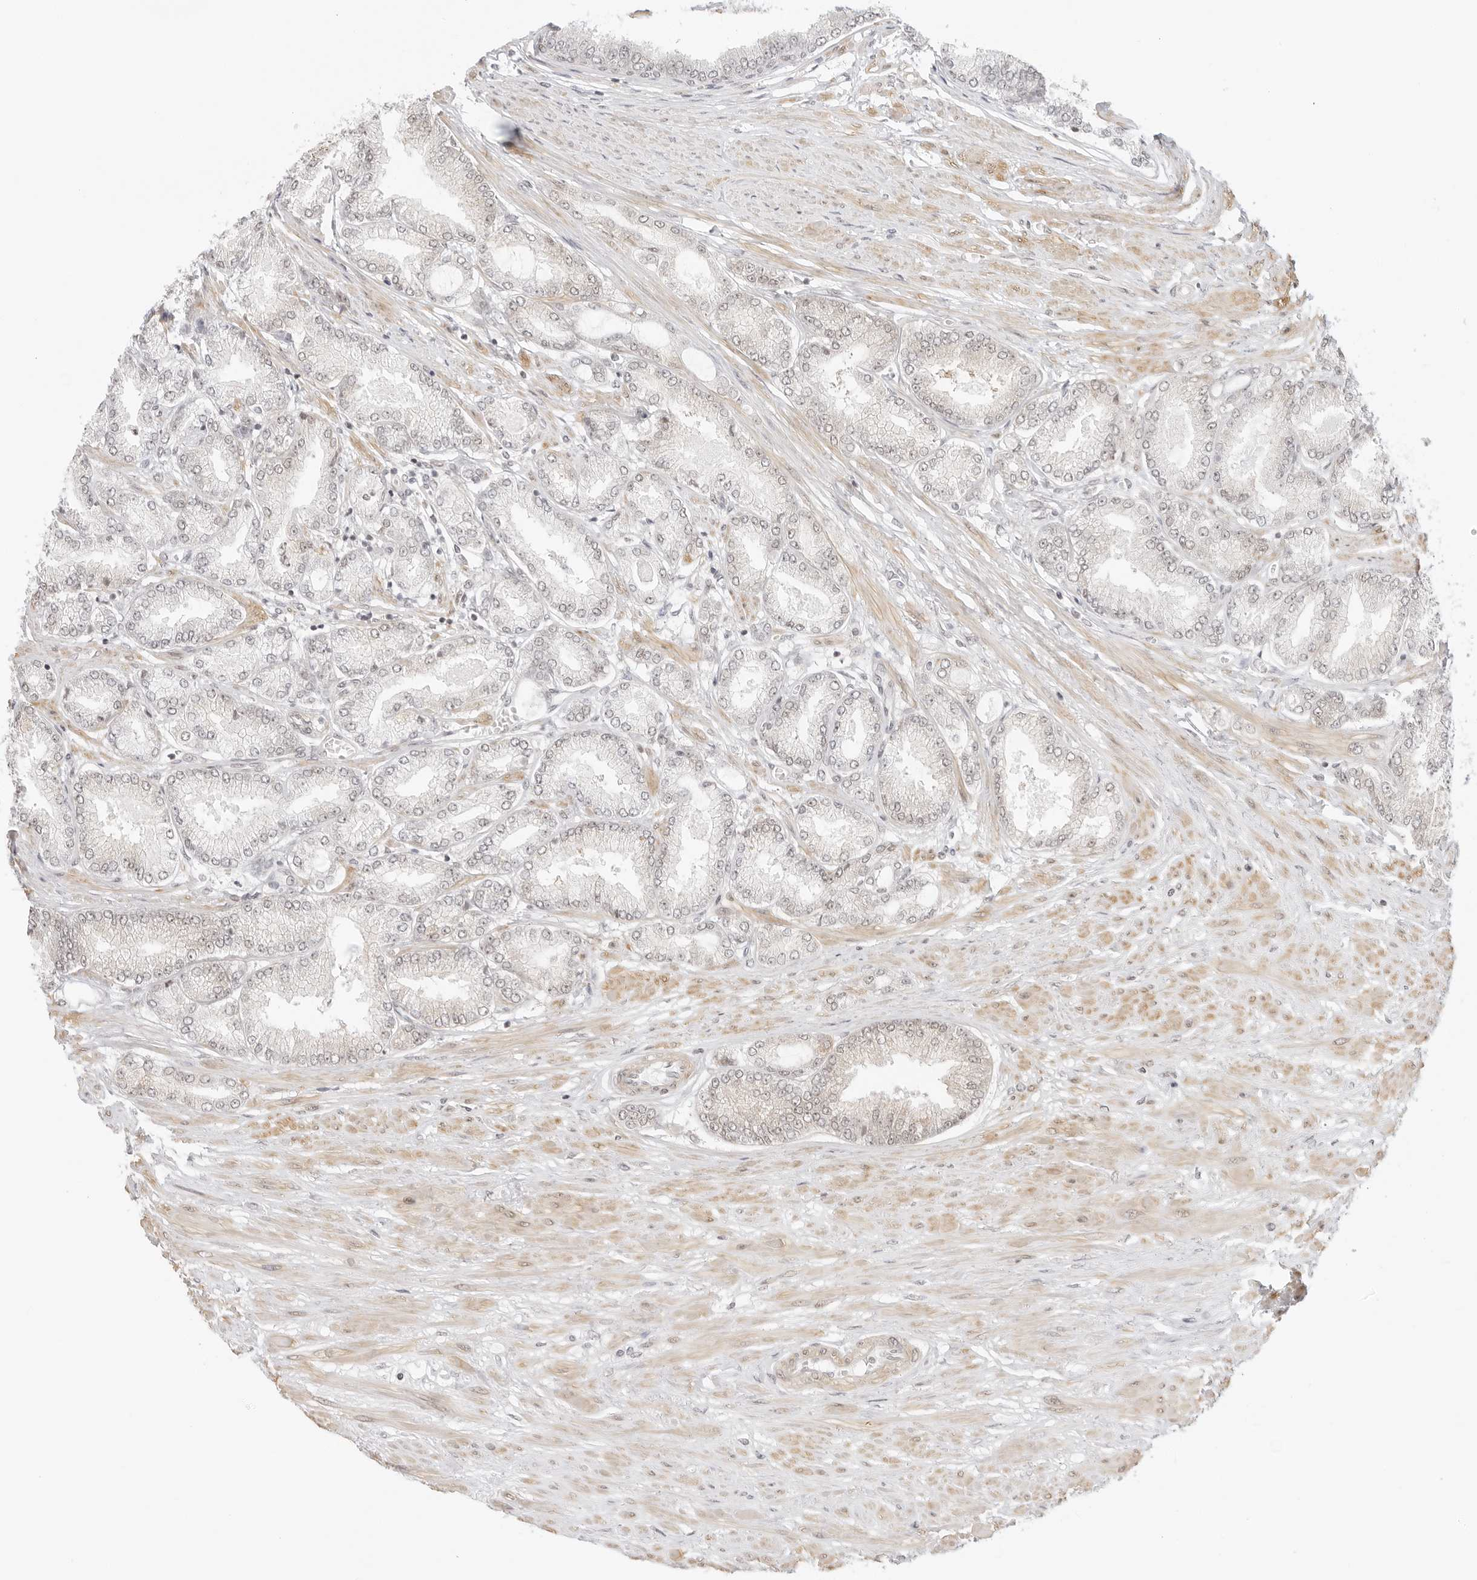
{"staining": {"intensity": "moderate", "quantity": "<25%", "location": "cytoplasmic/membranous"}, "tissue": "prostate cancer", "cell_type": "Tumor cells", "image_type": "cancer", "snomed": [{"axis": "morphology", "description": "Adenocarcinoma, Low grade"}, {"axis": "topography", "description": "Prostate"}], "caption": "Tumor cells demonstrate low levels of moderate cytoplasmic/membranous staining in about <25% of cells in human prostate adenocarcinoma (low-grade).", "gene": "TCIM", "patient": {"sex": "male", "age": 63}}